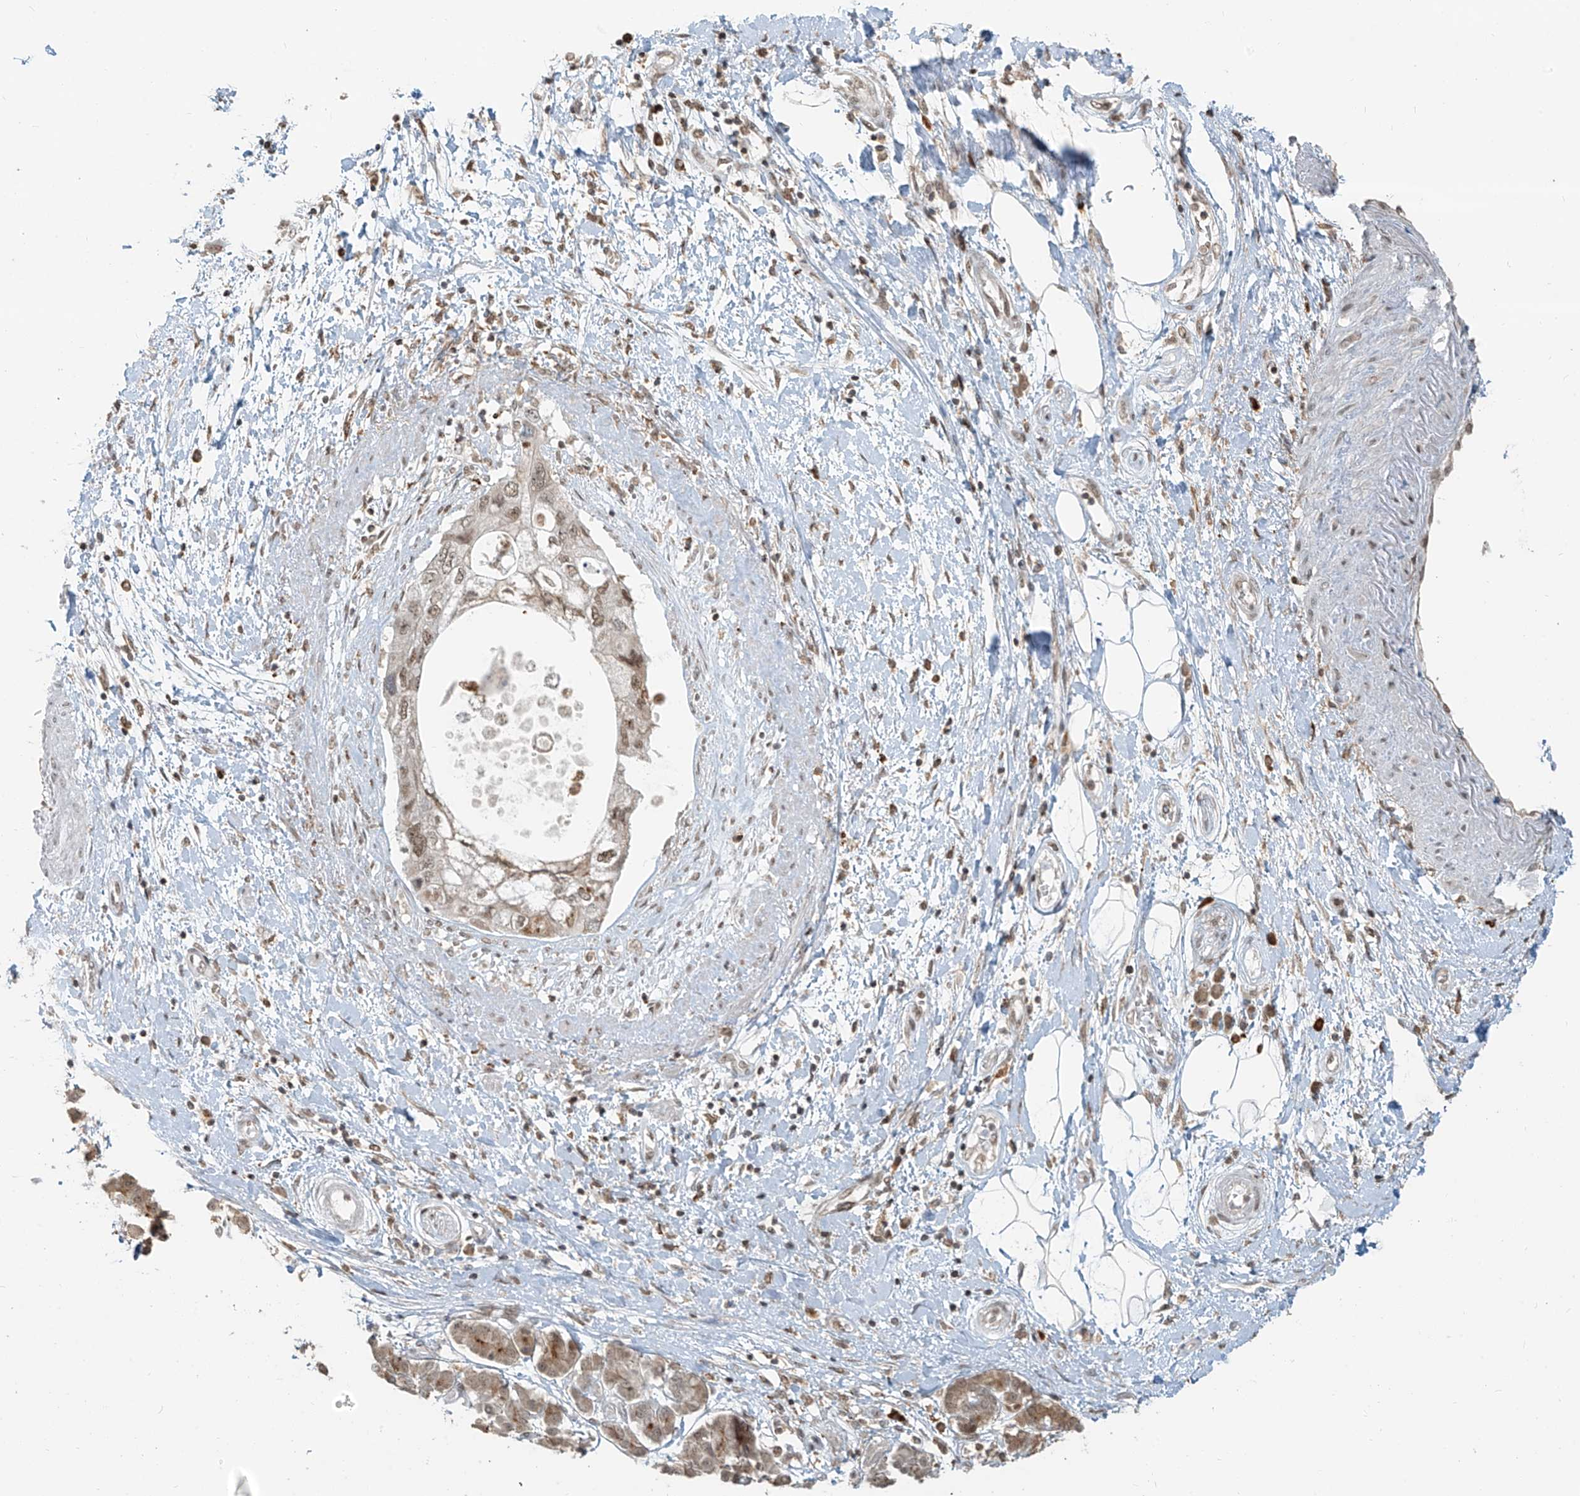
{"staining": {"intensity": "weak", "quantity": ">75%", "location": "nuclear"}, "tissue": "pancreatic cancer", "cell_type": "Tumor cells", "image_type": "cancer", "snomed": [{"axis": "morphology", "description": "Adenocarcinoma, NOS"}, {"axis": "topography", "description": "Pancreas"}], "caption": "Immunohistochemical staining of human adenocarcinoma (pancreatic) exhibits low levels of weak nuclear protein positivity in about >75% of tumor cells.", "gene": "ZMYM2", "patient": {"sex": "female", "age": 73}}